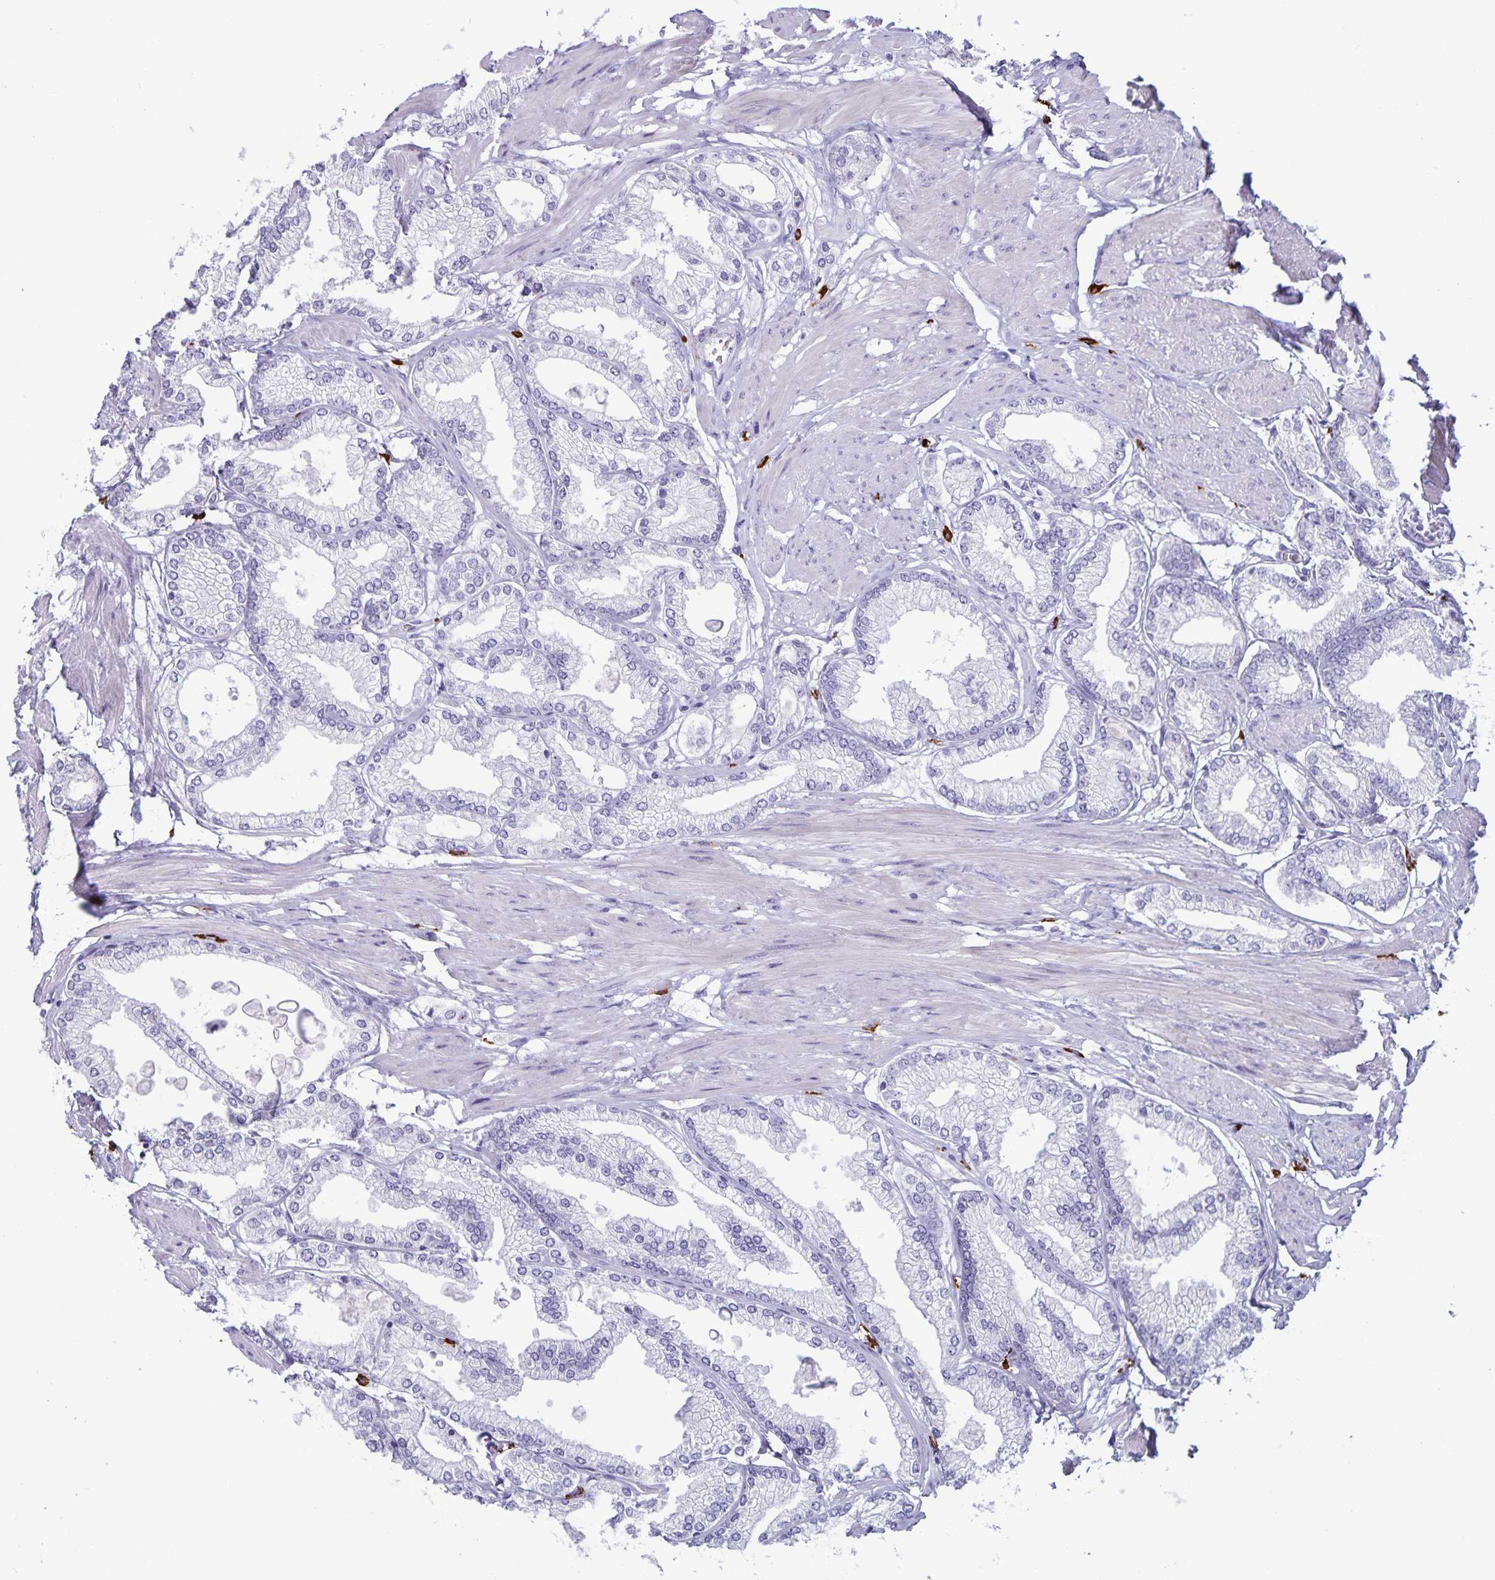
{"staining": {"intensity": "negative", "quantity": "none", "location": "none"}, "tissue": "prostate cancer", "cell_type": "Tumor cells", "image_type": "cancer", "snomed": [{"axis": "morphology", "description": "Adenocarcinoma, High grade"}, {"axis": "topography", "description": "Prostate"}], "caption": "Human prostate cancer stained for a protein using IHC exhibits no expression in tumor cells.", "gene": "IBTK", "patient": {"sex": "male", "age": 68}}